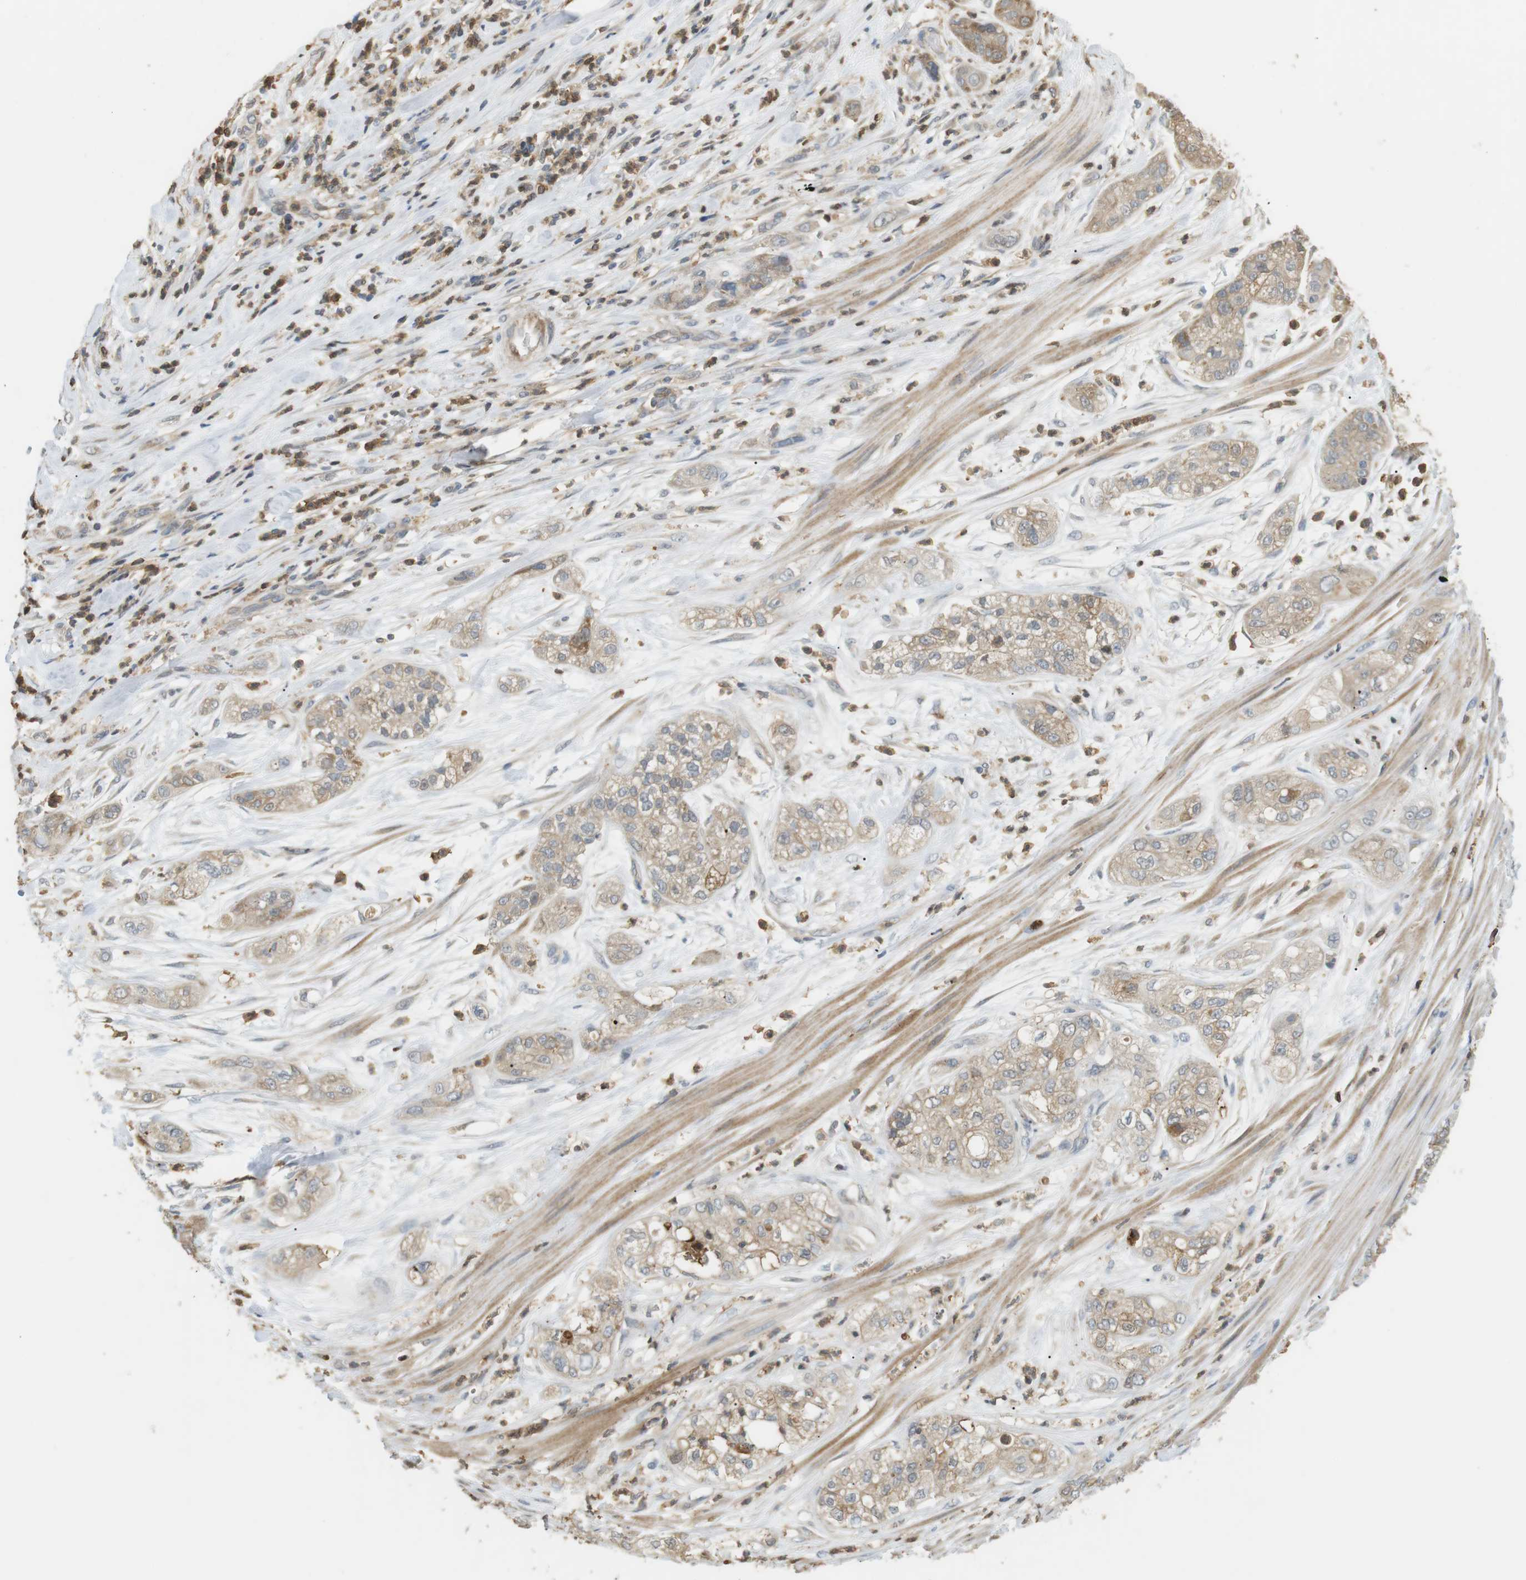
{"staining": {"intensity": "weak", "quantity": ">75%", "location": "cytoplasmic/membranous"}, "tissue": "pancreatic cancer", "cell_type": "Tumor cells", "image_type": "cancer", "snomed": [{"axis": "morphology", "description": "Adenocarcinoma, NOS"}, {"axis": "topography", "description": "Pancreas"}], "caption": "Weak cytoplasmic/membranous protein positivity is appreciated in about >75% of tumor cells in pancreatic adenocarcinoma. The protein is stained brown, and the nuclei are stained in blue (DAB IHC with brightfield microscopy, high magnification).", "gene": "P2RY1", "patient": {"sex": "female", "age": 78}}